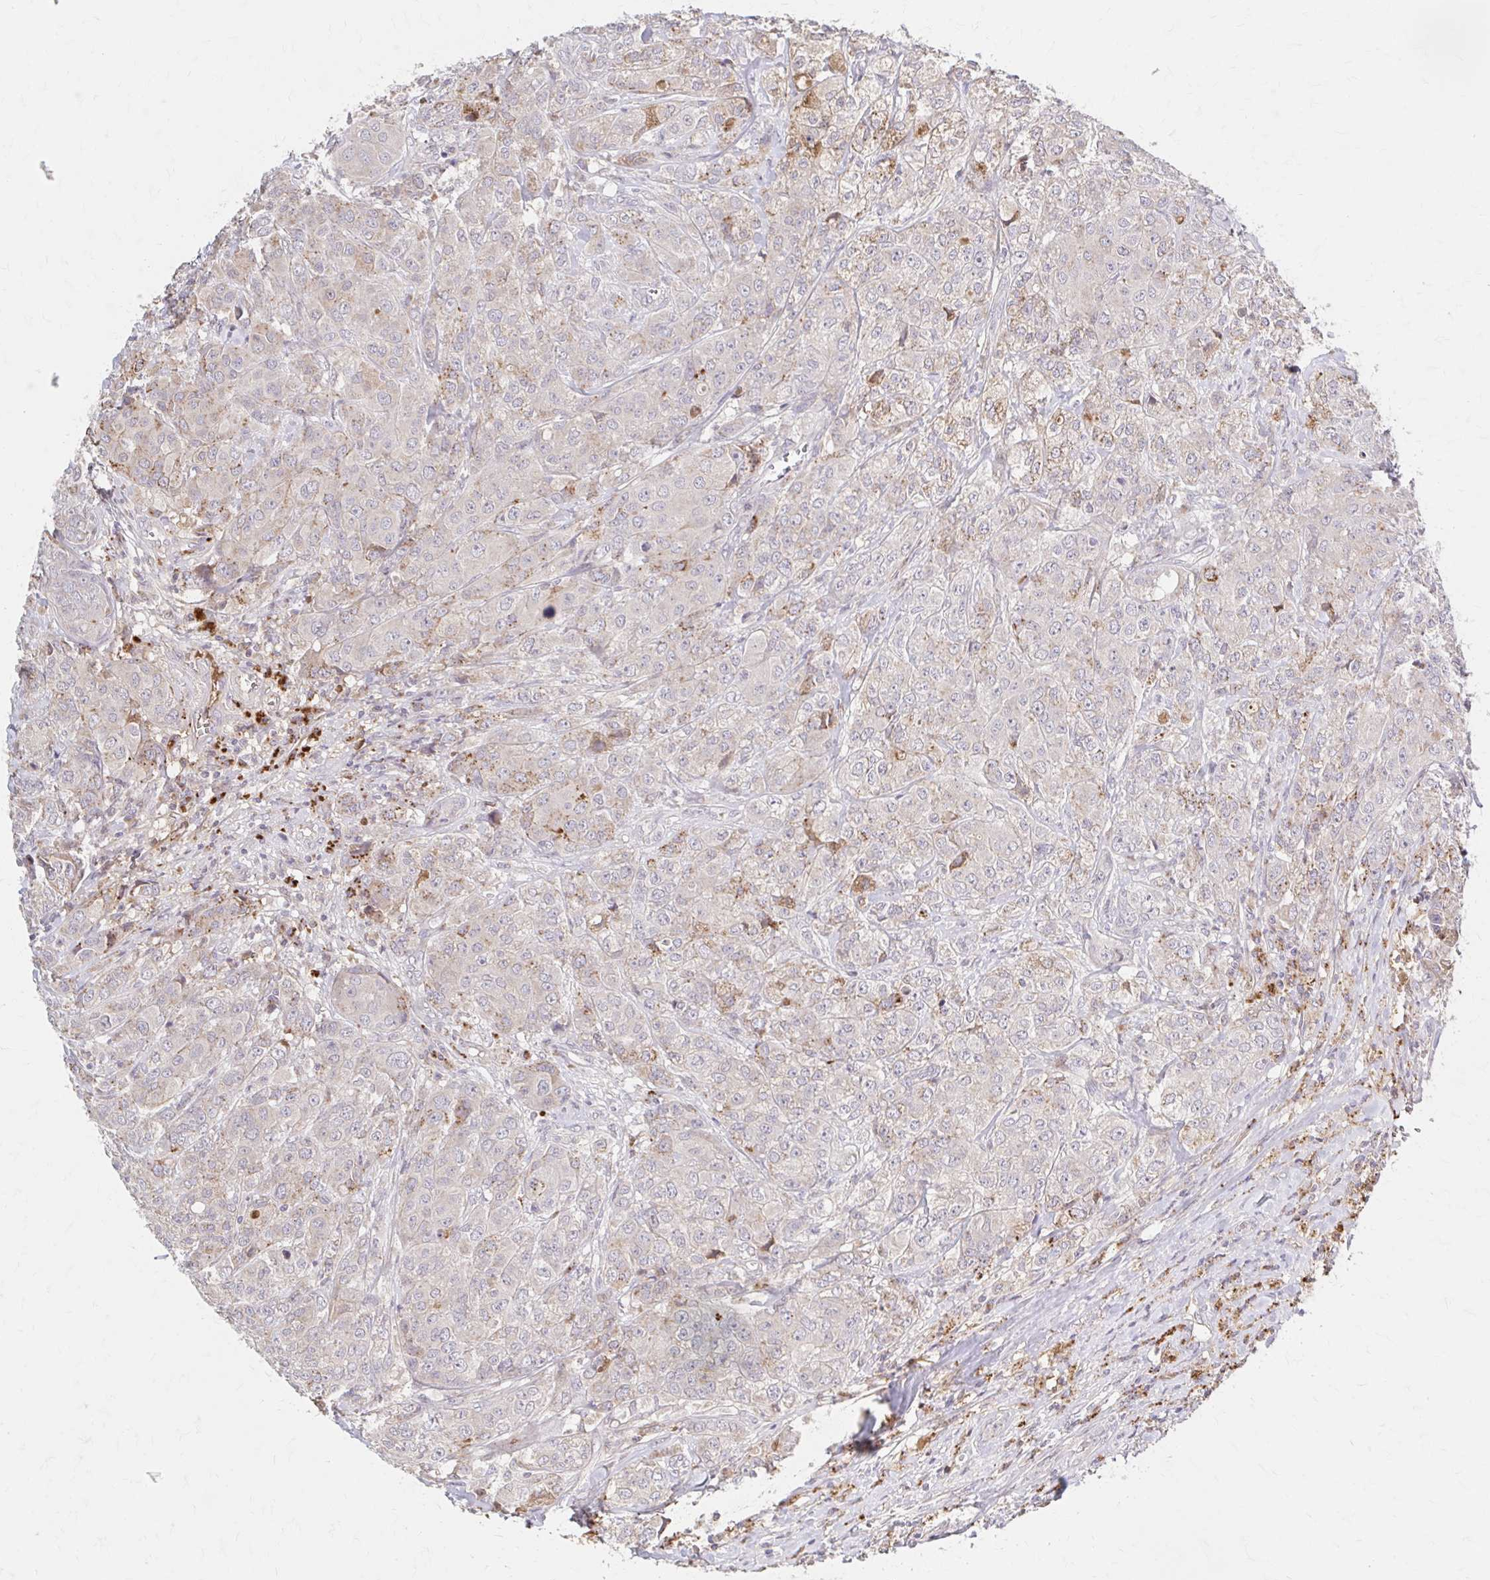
{"staining": {"intensity": "moderate", "quantity": "<25%", "location": "cytoplasmic/membranous"}, "tissue": "breast cancer", "cell_type": "Tumor cells", "image_type": "cancer", "snomed": [{"axis": "morphology", "description": "Normal tissue, NOS"}, {"axis": "morphology", "description": "Duct carcinoma"}, {"axis": "topography", "description": "Breast"}], "caption": "A brown stain labels moderate cytoplasmic/membranous staining of a protein in breast invasive ductal carcinoma tumor cells.", "gene": "HMGCS2", "patient": {"sex": "female", "age": 43}}